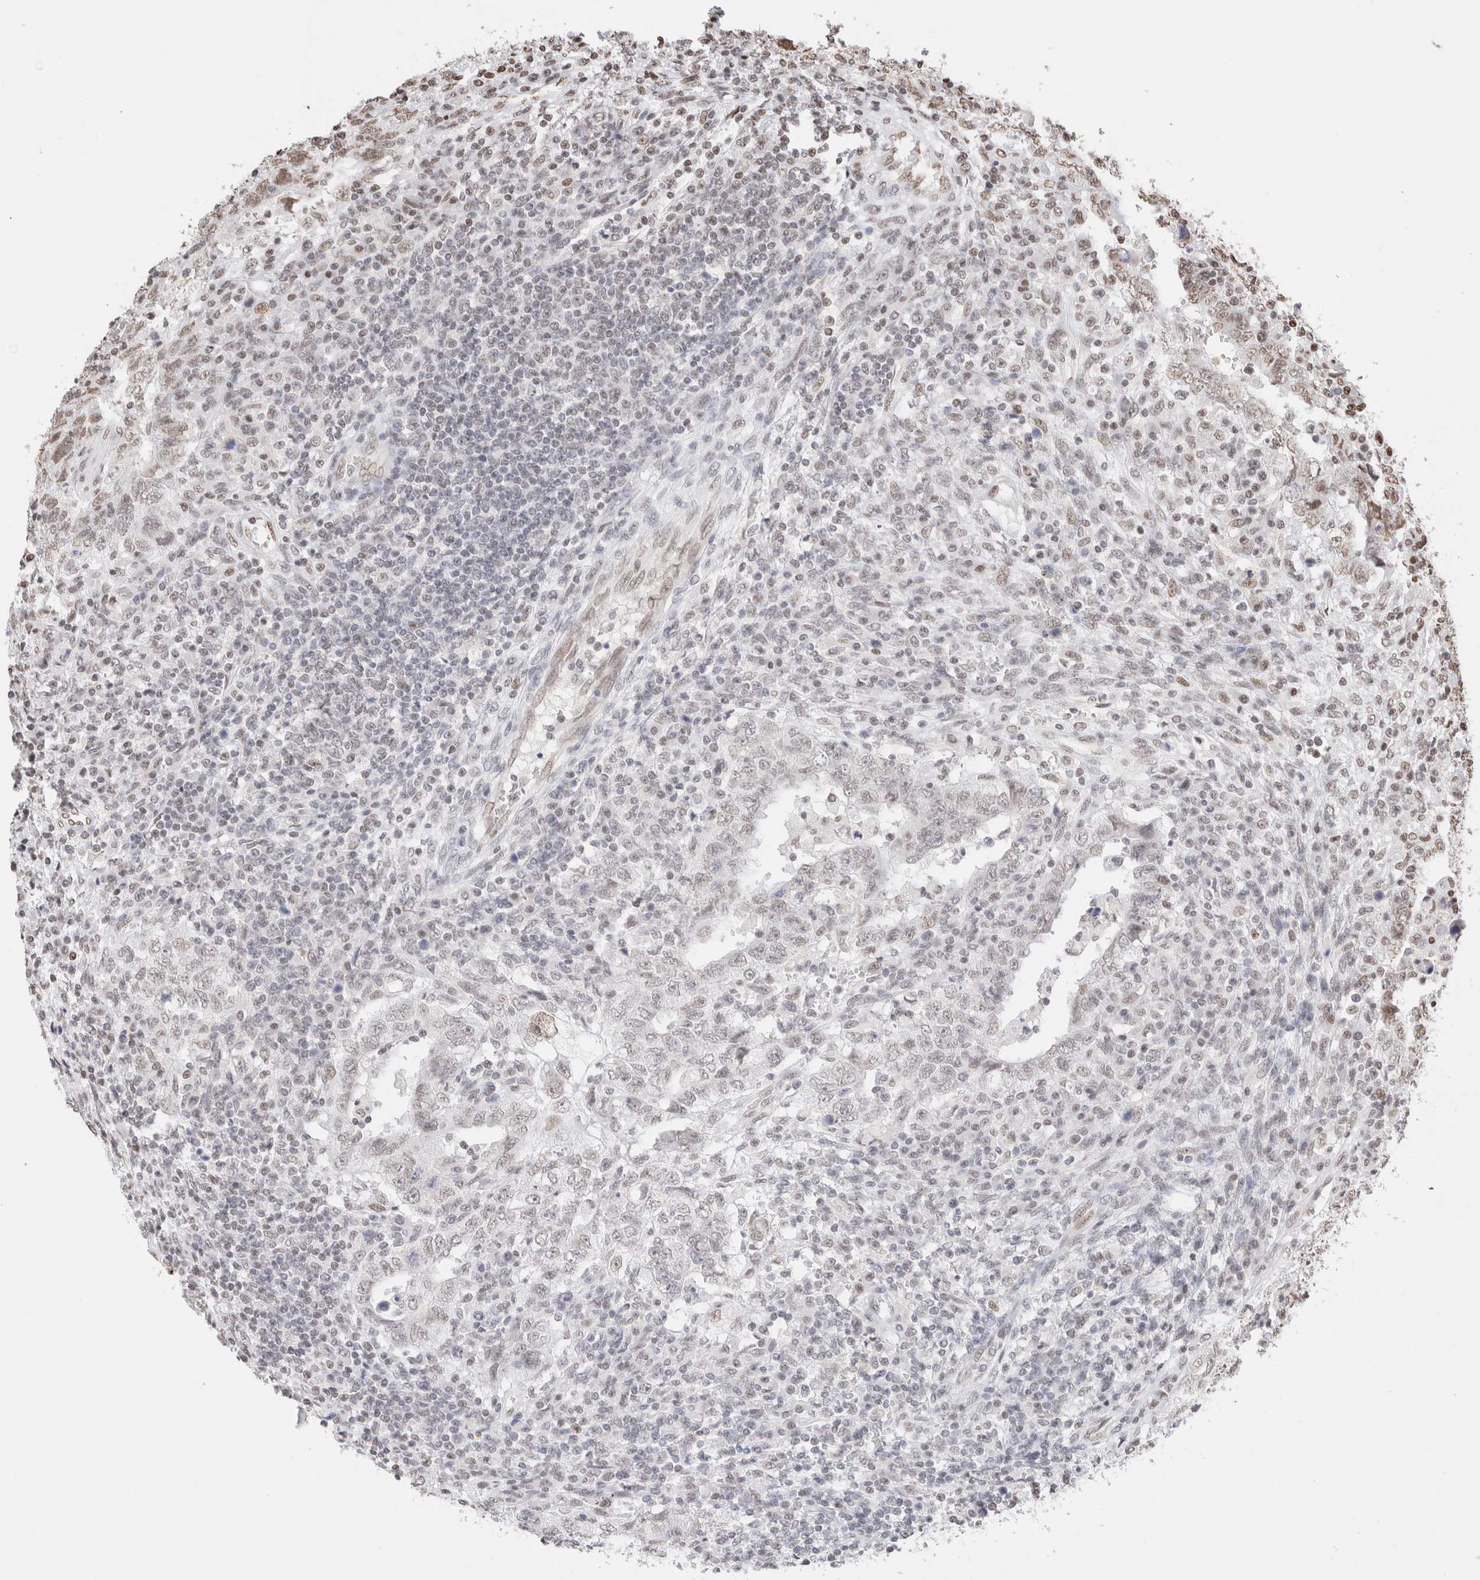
{"staining": {"intensity": "weak", "quantity": "<25%", "location": "nuclear"}, "tissue": "testis cancer", "cell_type": "Tumor cells", "image_type": "cancer", "snomed": [{"axis": "morphology", "description": "Carcinoma, Embryonal, NOS"}, {"axis": "topography", "description": "Testis"}], "caption": "This is a image of immunohistochemistry staining of embryonal carcinoma (testis), which shows no expression in tumor cells.", "gene": "SUPT3H", "patient": {"sex": "male", "age": 26}}